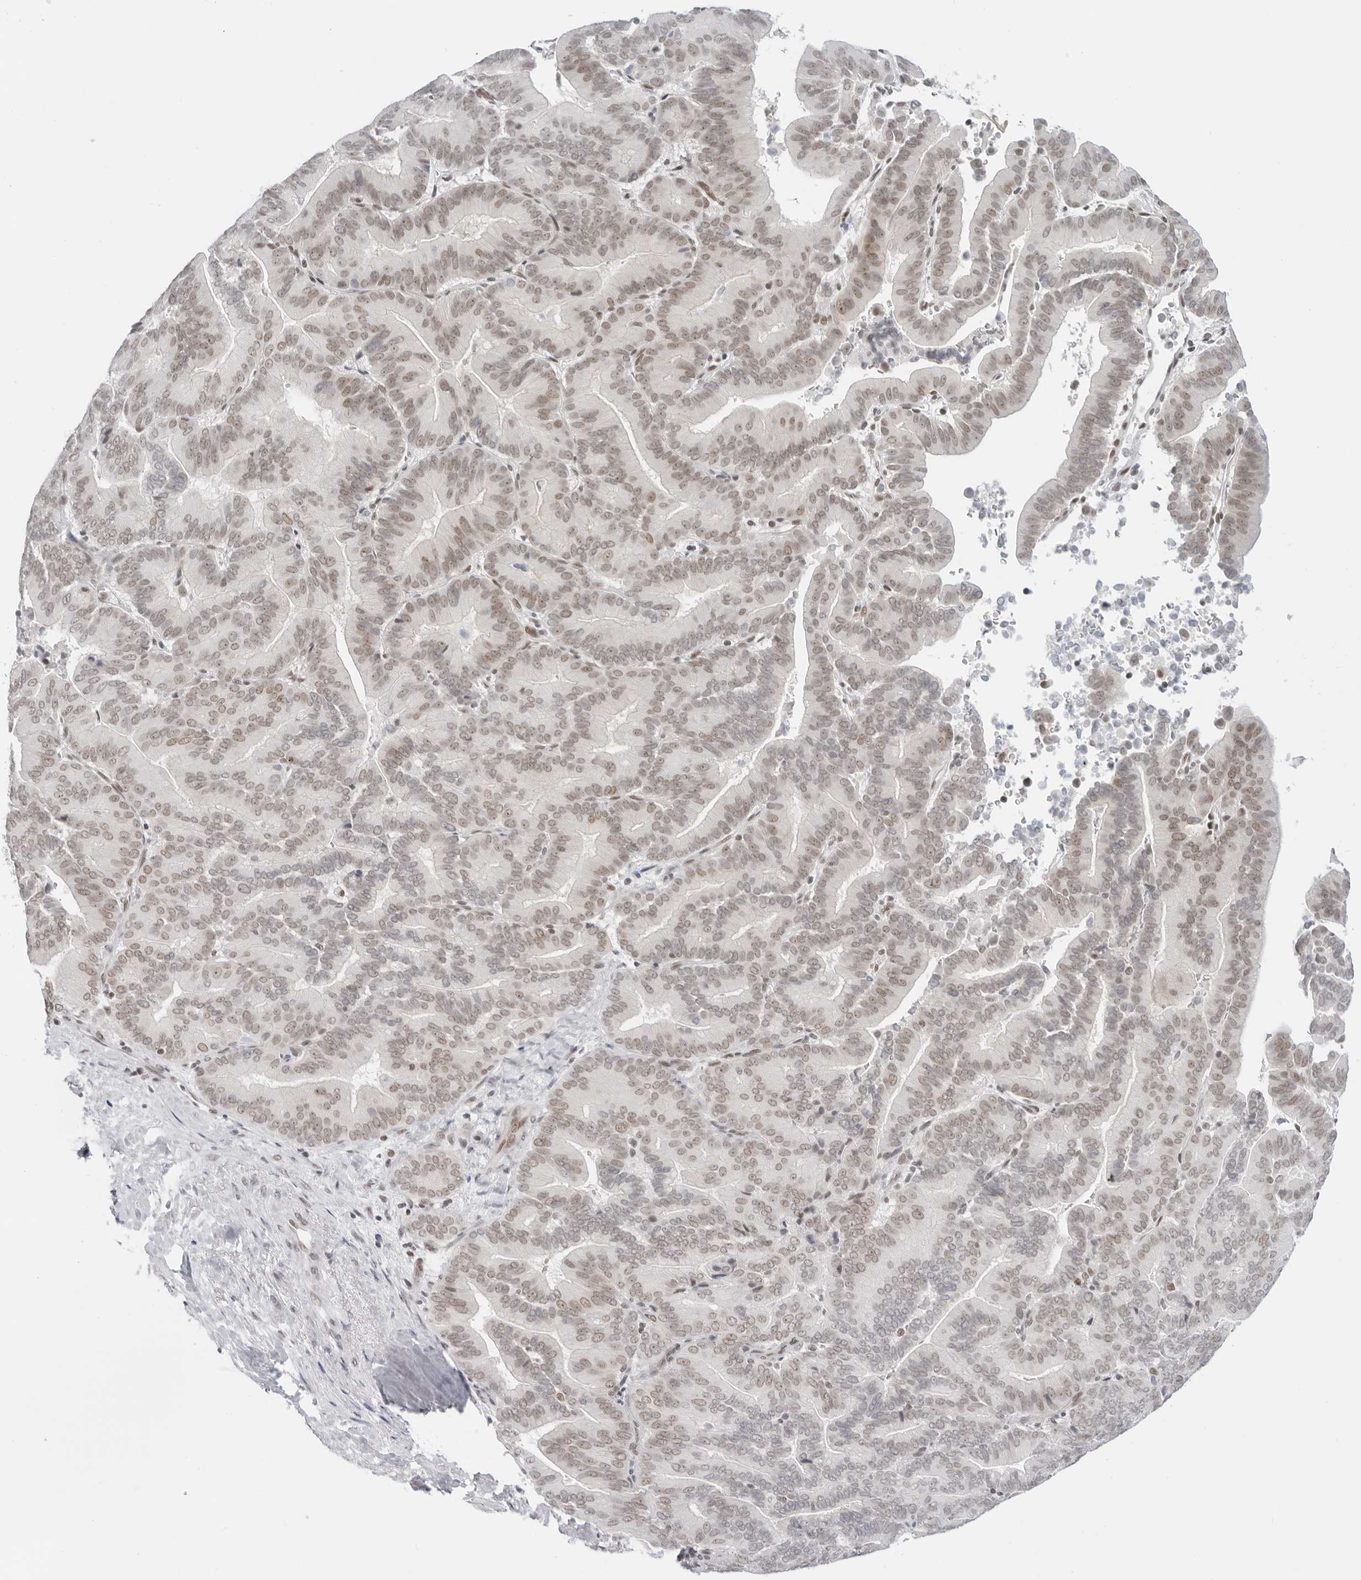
{"staining": {"intensity": "weak", "quantity": ">75%", "location": "nuclear"}, "tissue": "liver cancer", "cell_type": "Tumor cells", "image_type": "cancer", "snomed": [{"axis": "morphology", "description": "Cholangiocarcinoma"}, {"axis": "topography", "description": "Liver"}], "caption": "An immunohistochemistry (IHC) photomicrograph of neoplastic tissue is shown. Protein staining in brown shows weak nuclear positivity in liver cholangiocarcinoma within tumor cells.", "gene": "FOXK2", "patient": {"sex": "female", "age": 75}}